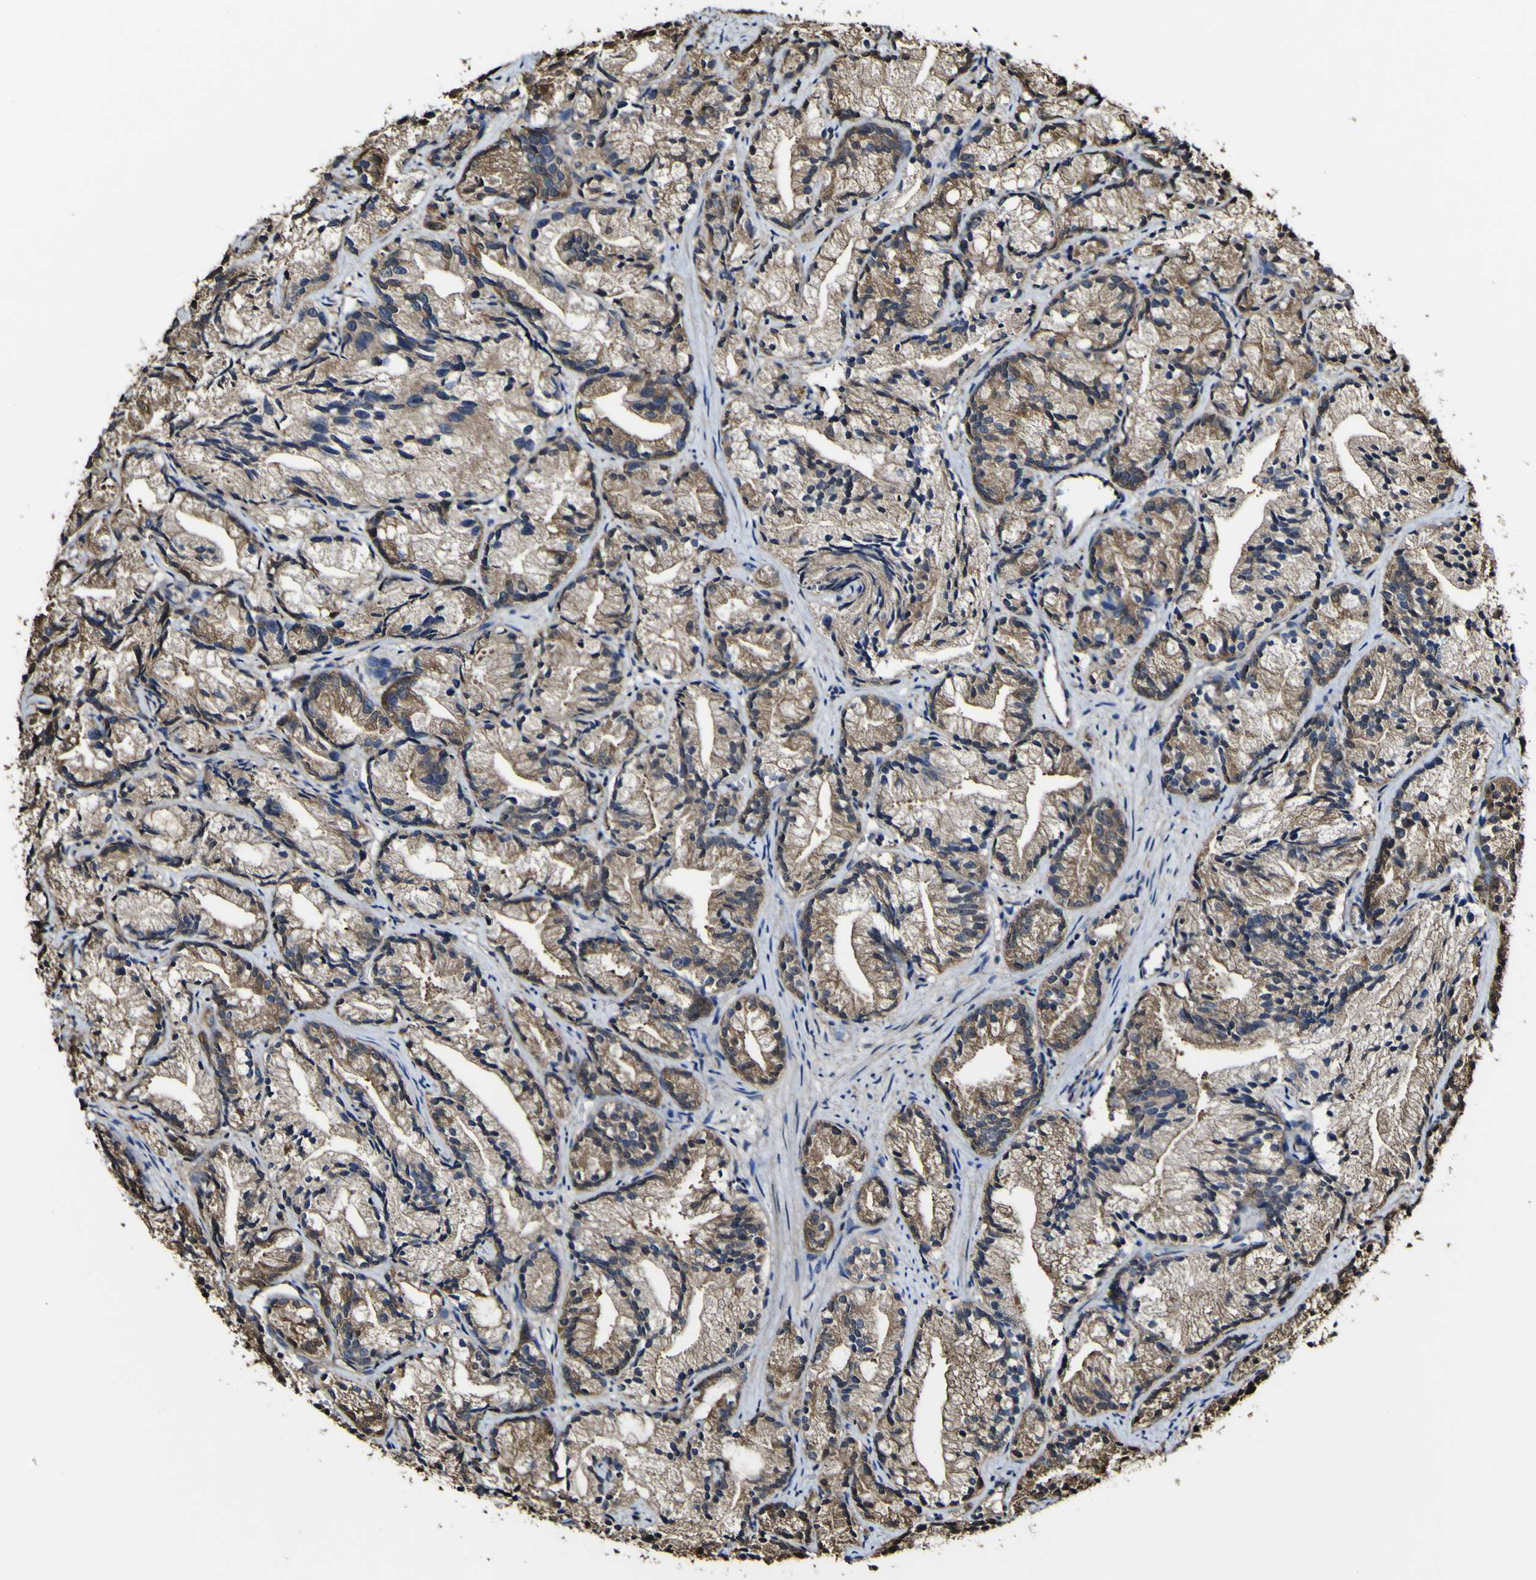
{"staining": {"intensity": "moderate", "quantity": ">75%", "location": "cytoplasmic/membranous"}, "tissue": "prostate cancer", "cell_type": "Tumor cells", "image_type": "cancer", "snomed": [{"axis": "morphology", "description": "Adenocarcinoma, Low grade"}, {"axis": "topography", "description": "Prostate"}], "caption": "A brown stain labels moderate cytoplasmic/membranous staining of a protein in human prostate adenocarcinoma (low-grade) tumor cells.", "gene": "PTPRR", "patient": {"sex": "male", "age": 89}}